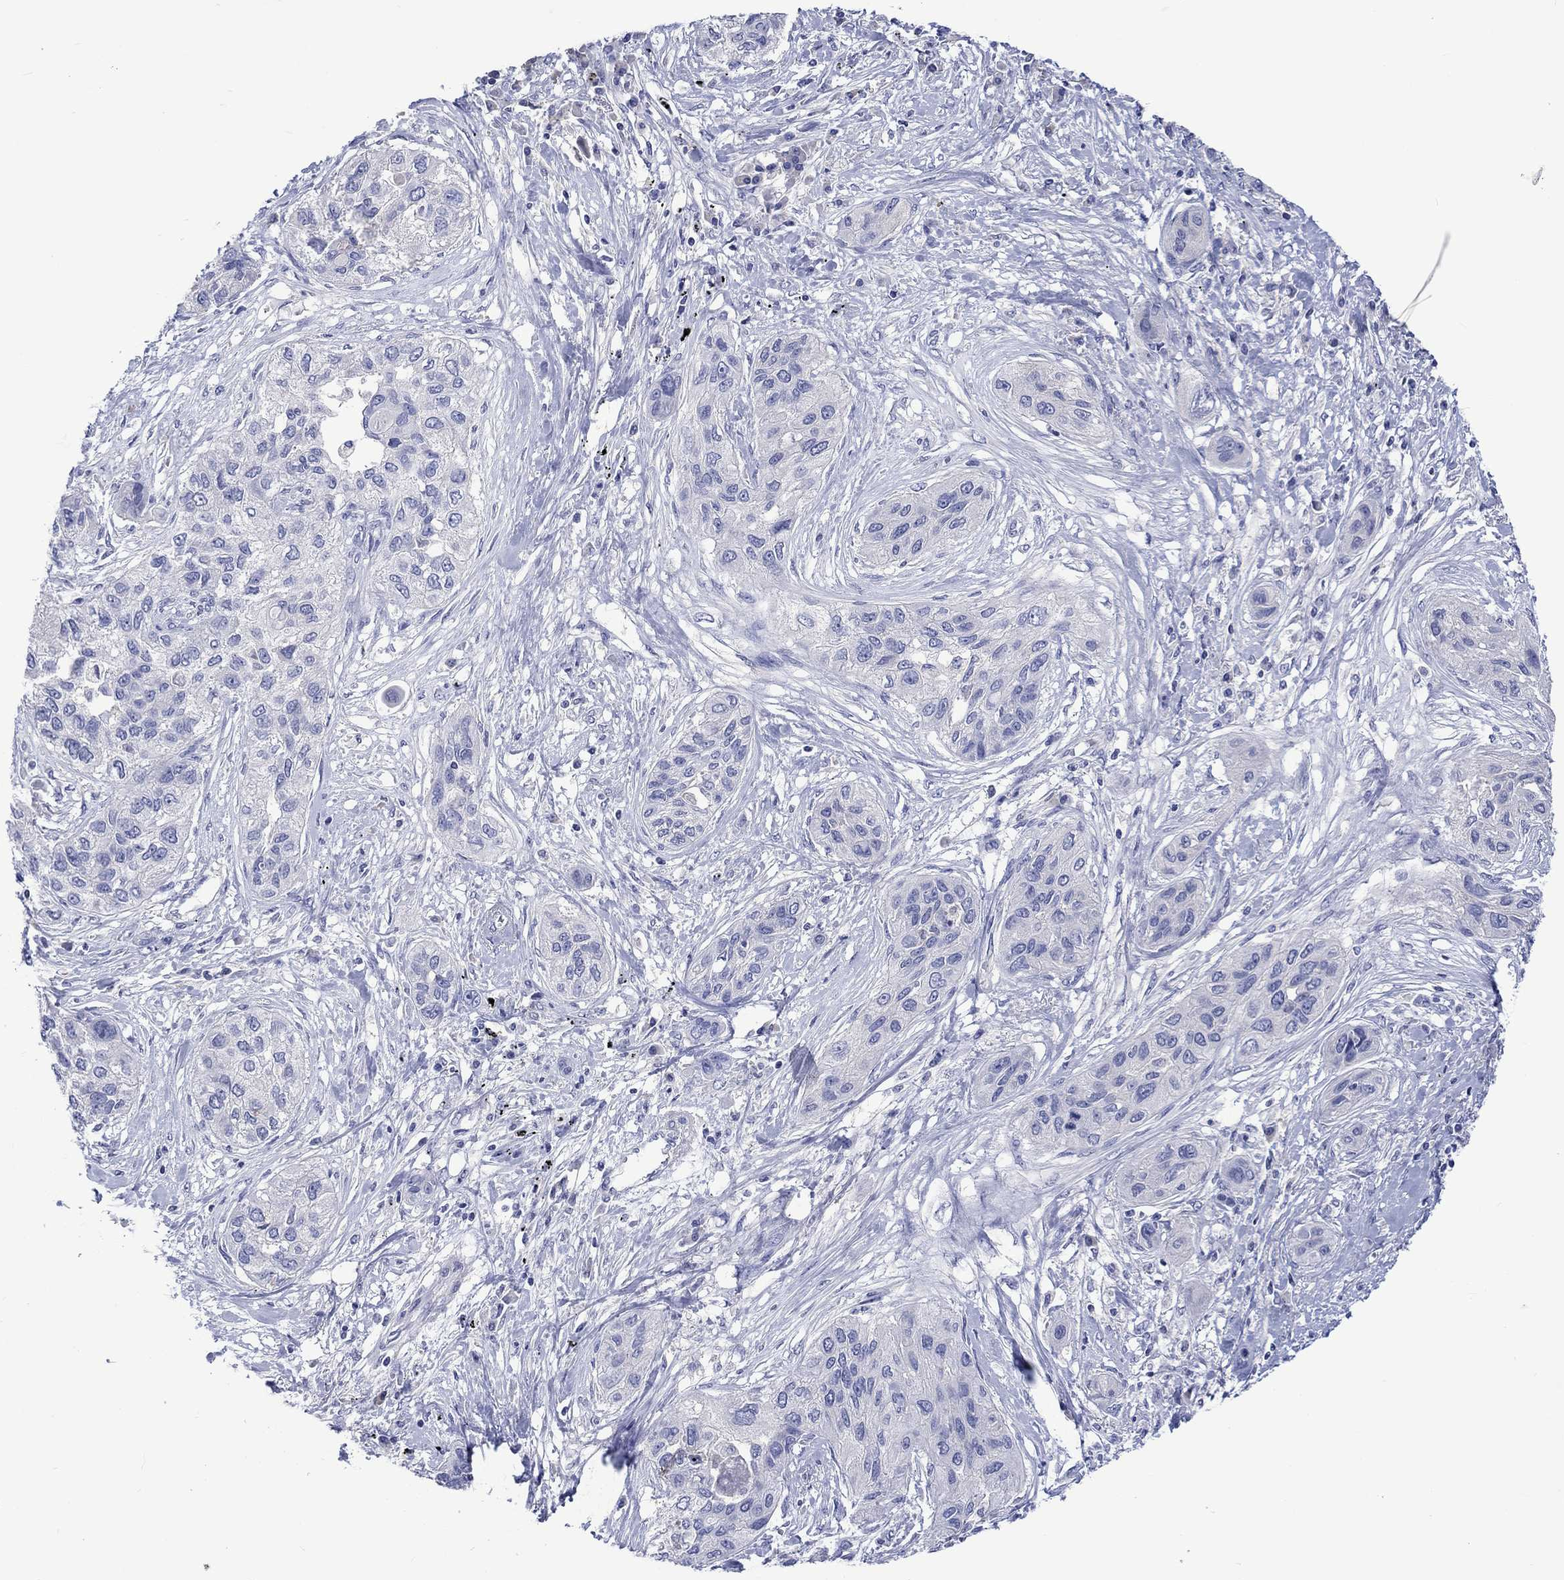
{"staining": {"intensity": "negative", "quantity": "none", "location": "none"}, "tissue": "lung cancer", "cell_type": "Tumor cells", "image_type": "cancer", "snomed": [{"axis": "morphology", "description": "Squamous cell carcinoma, NOS"}, {"axis": "topography", "description": "Lung"}], "caption": "Tumor cells are negative for brown protein staining in lung squamous cell carcinoma.", "gene": "TOMM20L", "patient": {"sex": "female", "age": 70}}